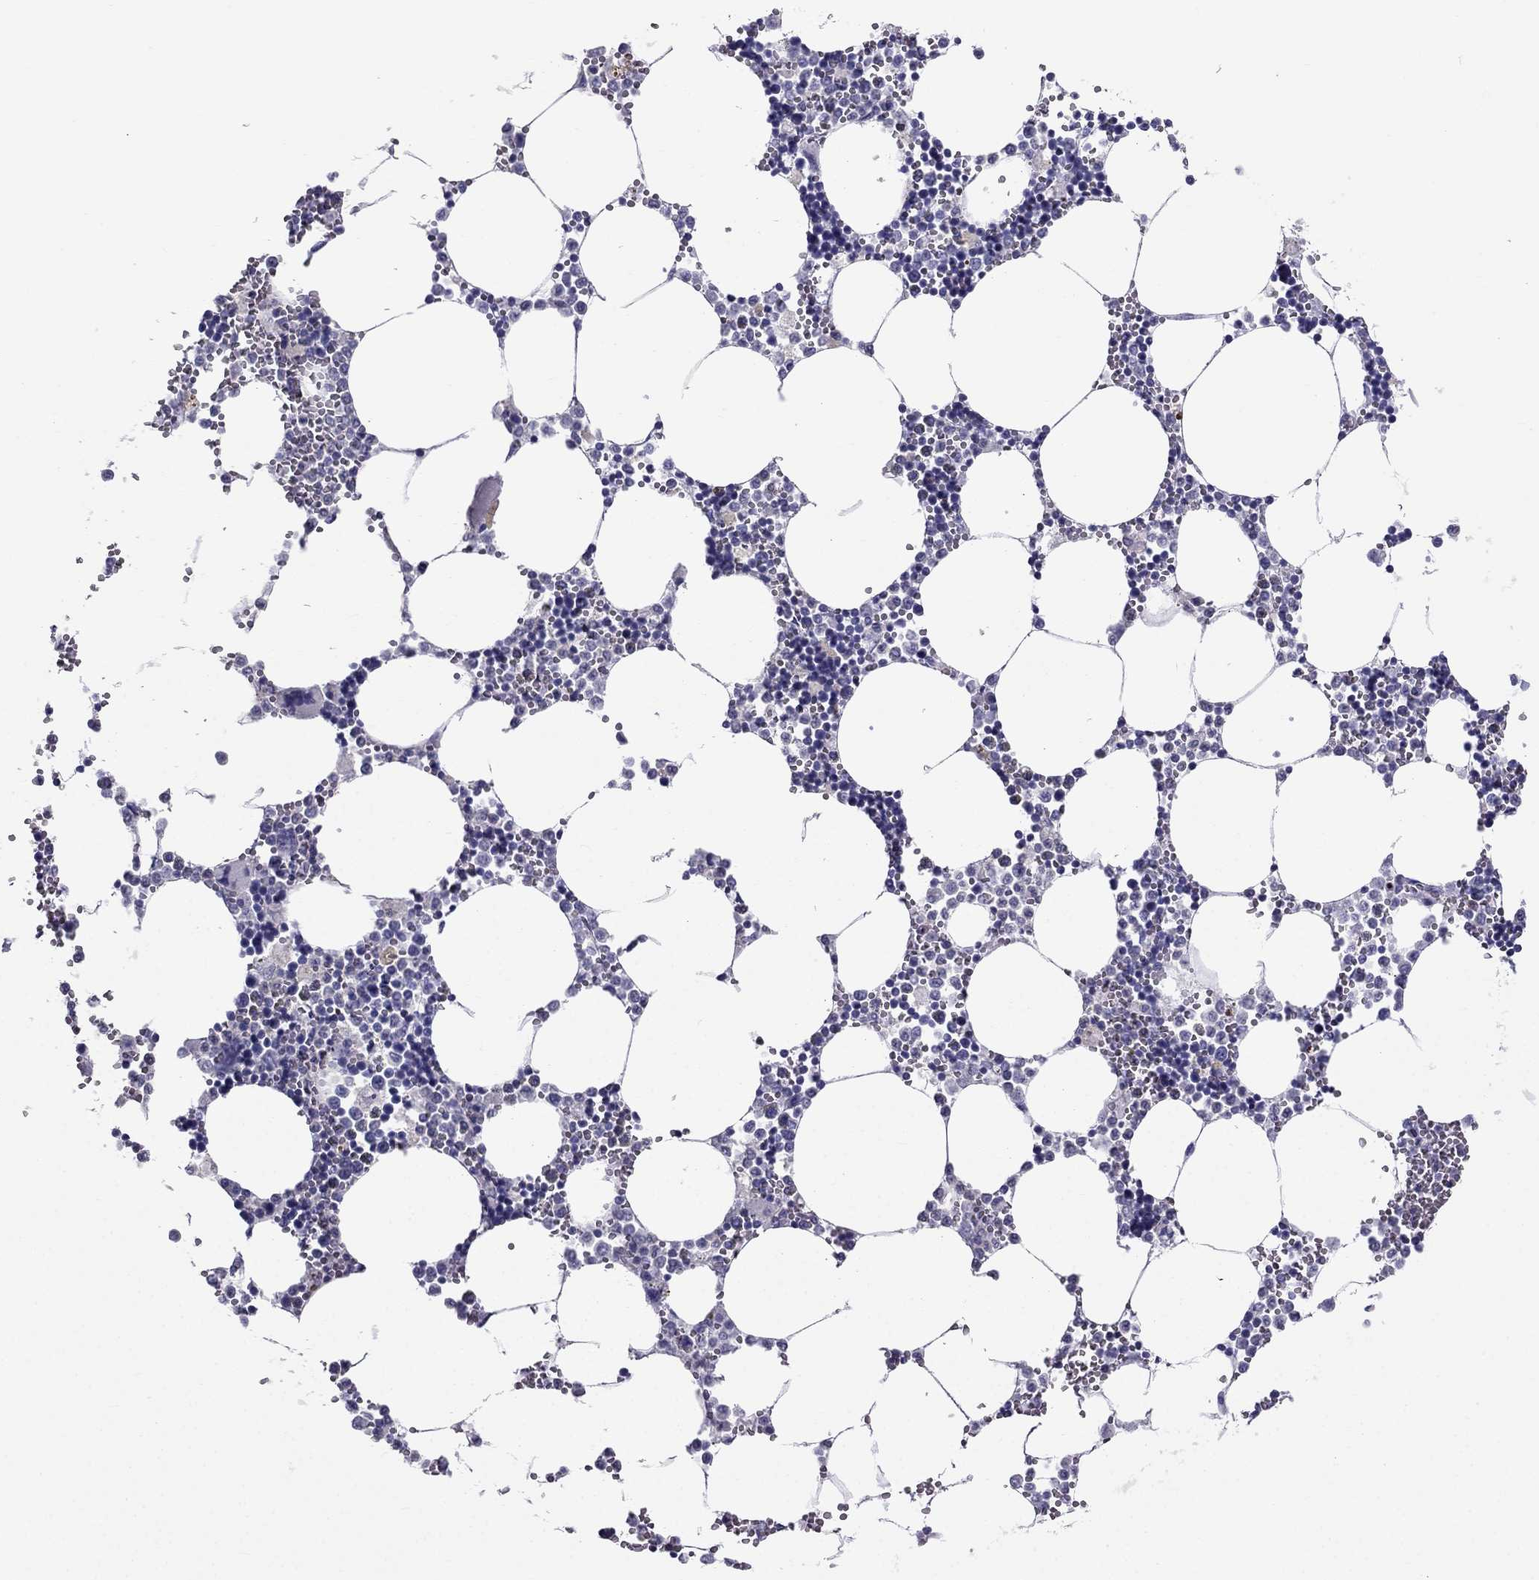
{"staining": {"intensity": "negative", "quantity": "none", "location": "none"}, "tissue": "bone marrow", "cell_type": "Hematopoietic cells", "image_type": "normal", "snomed": [{"axis": "morphology", "description": "Normal tissue, NOS"}, {"axis": "topography", "description": "Bone marrow"}], "caption": "Hematopoietic cells are negative for protein expression in unremarkable human bone marrow. (DAB (3,3'-diaminobenzidine) immunohistochemistry (IHC) with hematoxylin counter stain).", "gene": "ERC2", "patient": {"sex": "male", "age": 54}}